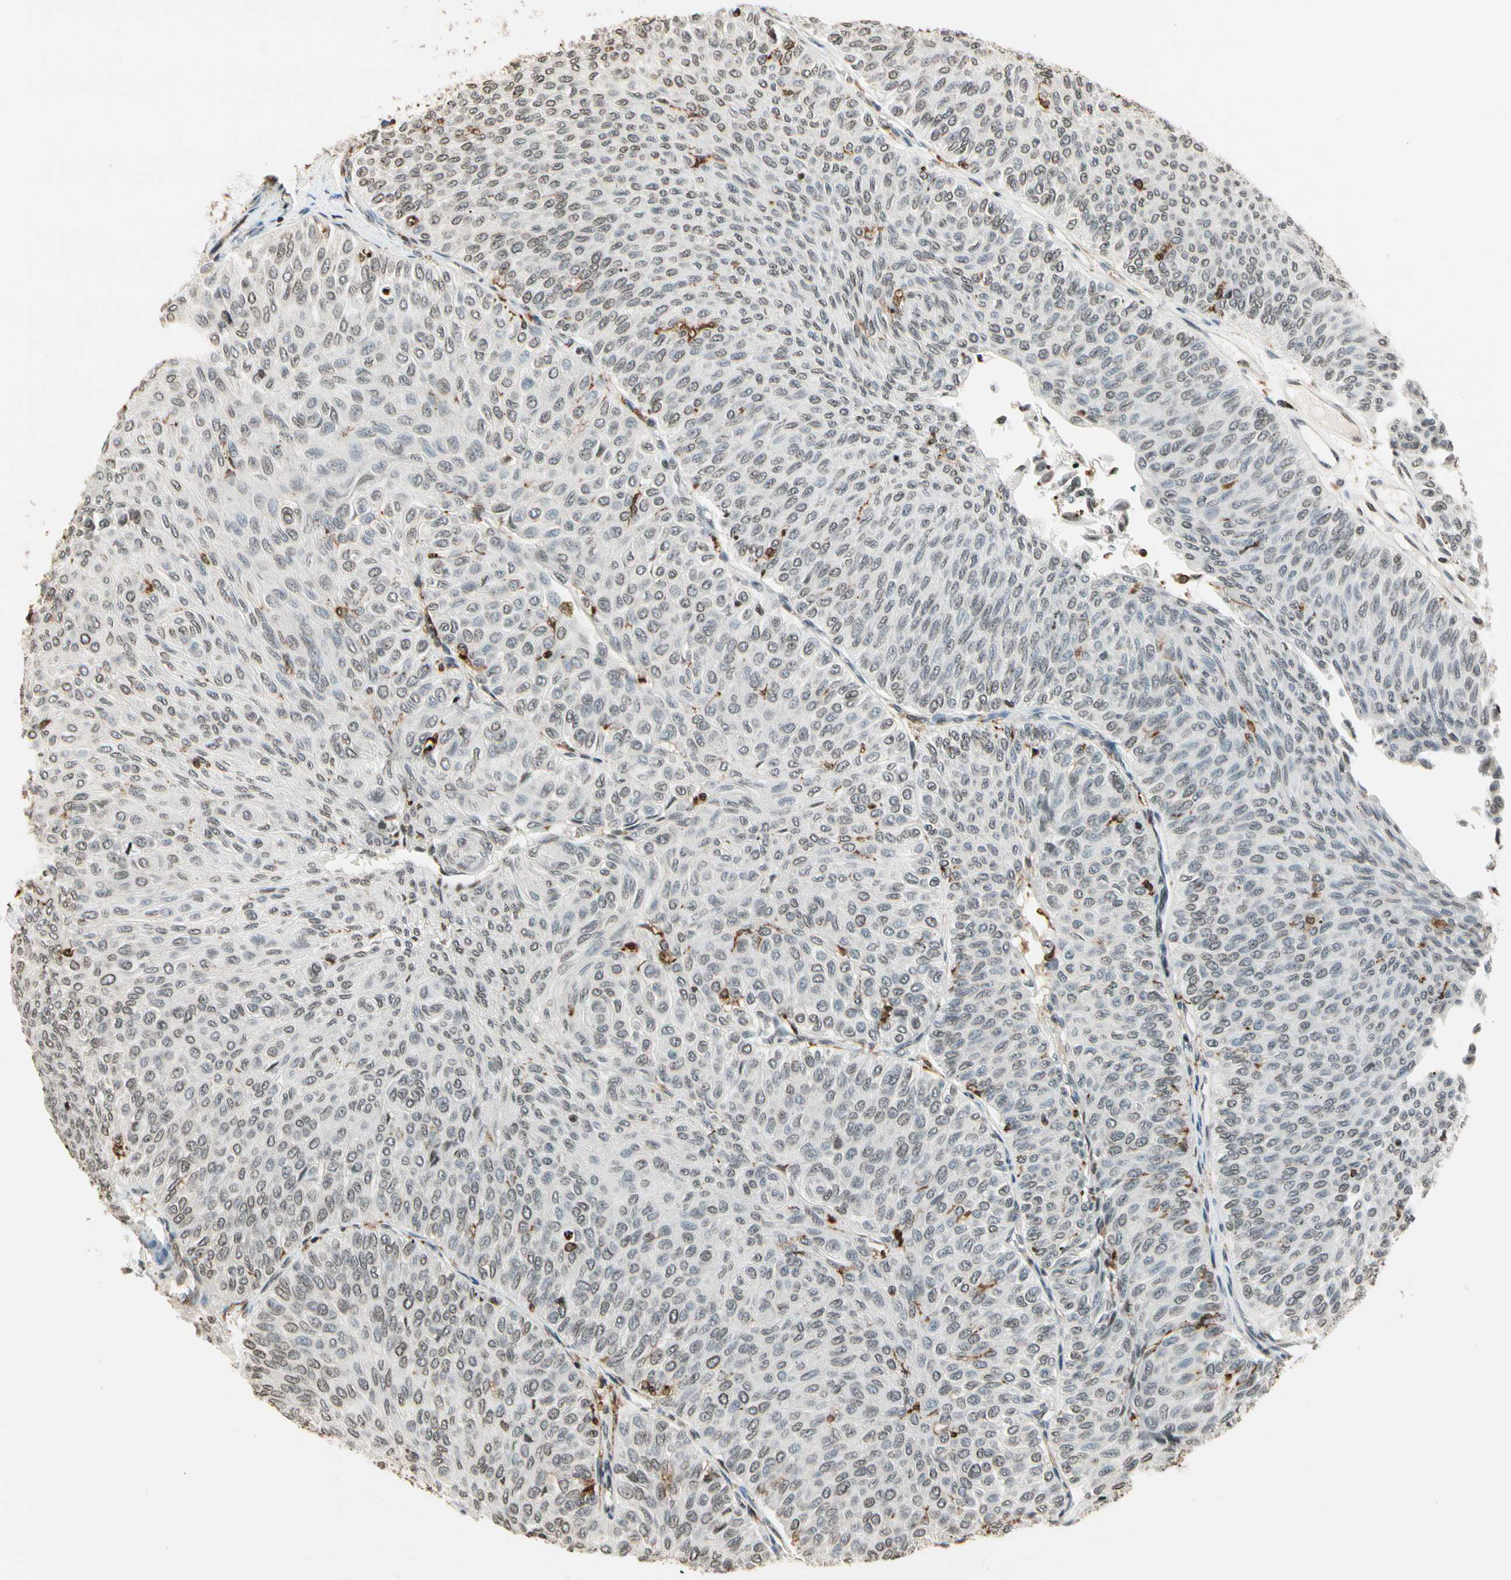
{"staining": {"intensity": "weak", "quantity": "25%-75%", "location": "nuclear"}, "tissue": "urothelial cancer", "cell_type": "Tumor cells", "image_type": "cancer", "snomed": [{"axis": "morphology", "description": "Urothelial carcinoma, Low grade"}, {"axis": "topography", "description": "Urinary bladder"}], "caption": "Approximately 25%-75% of tumor cells in human urothelial carcinoma (low-grade) display weak nuclear protein positivity as visualized by brown immunohistochemical staining.", "gene": "FER", "patient": {"sex": "male", "age": 78}}